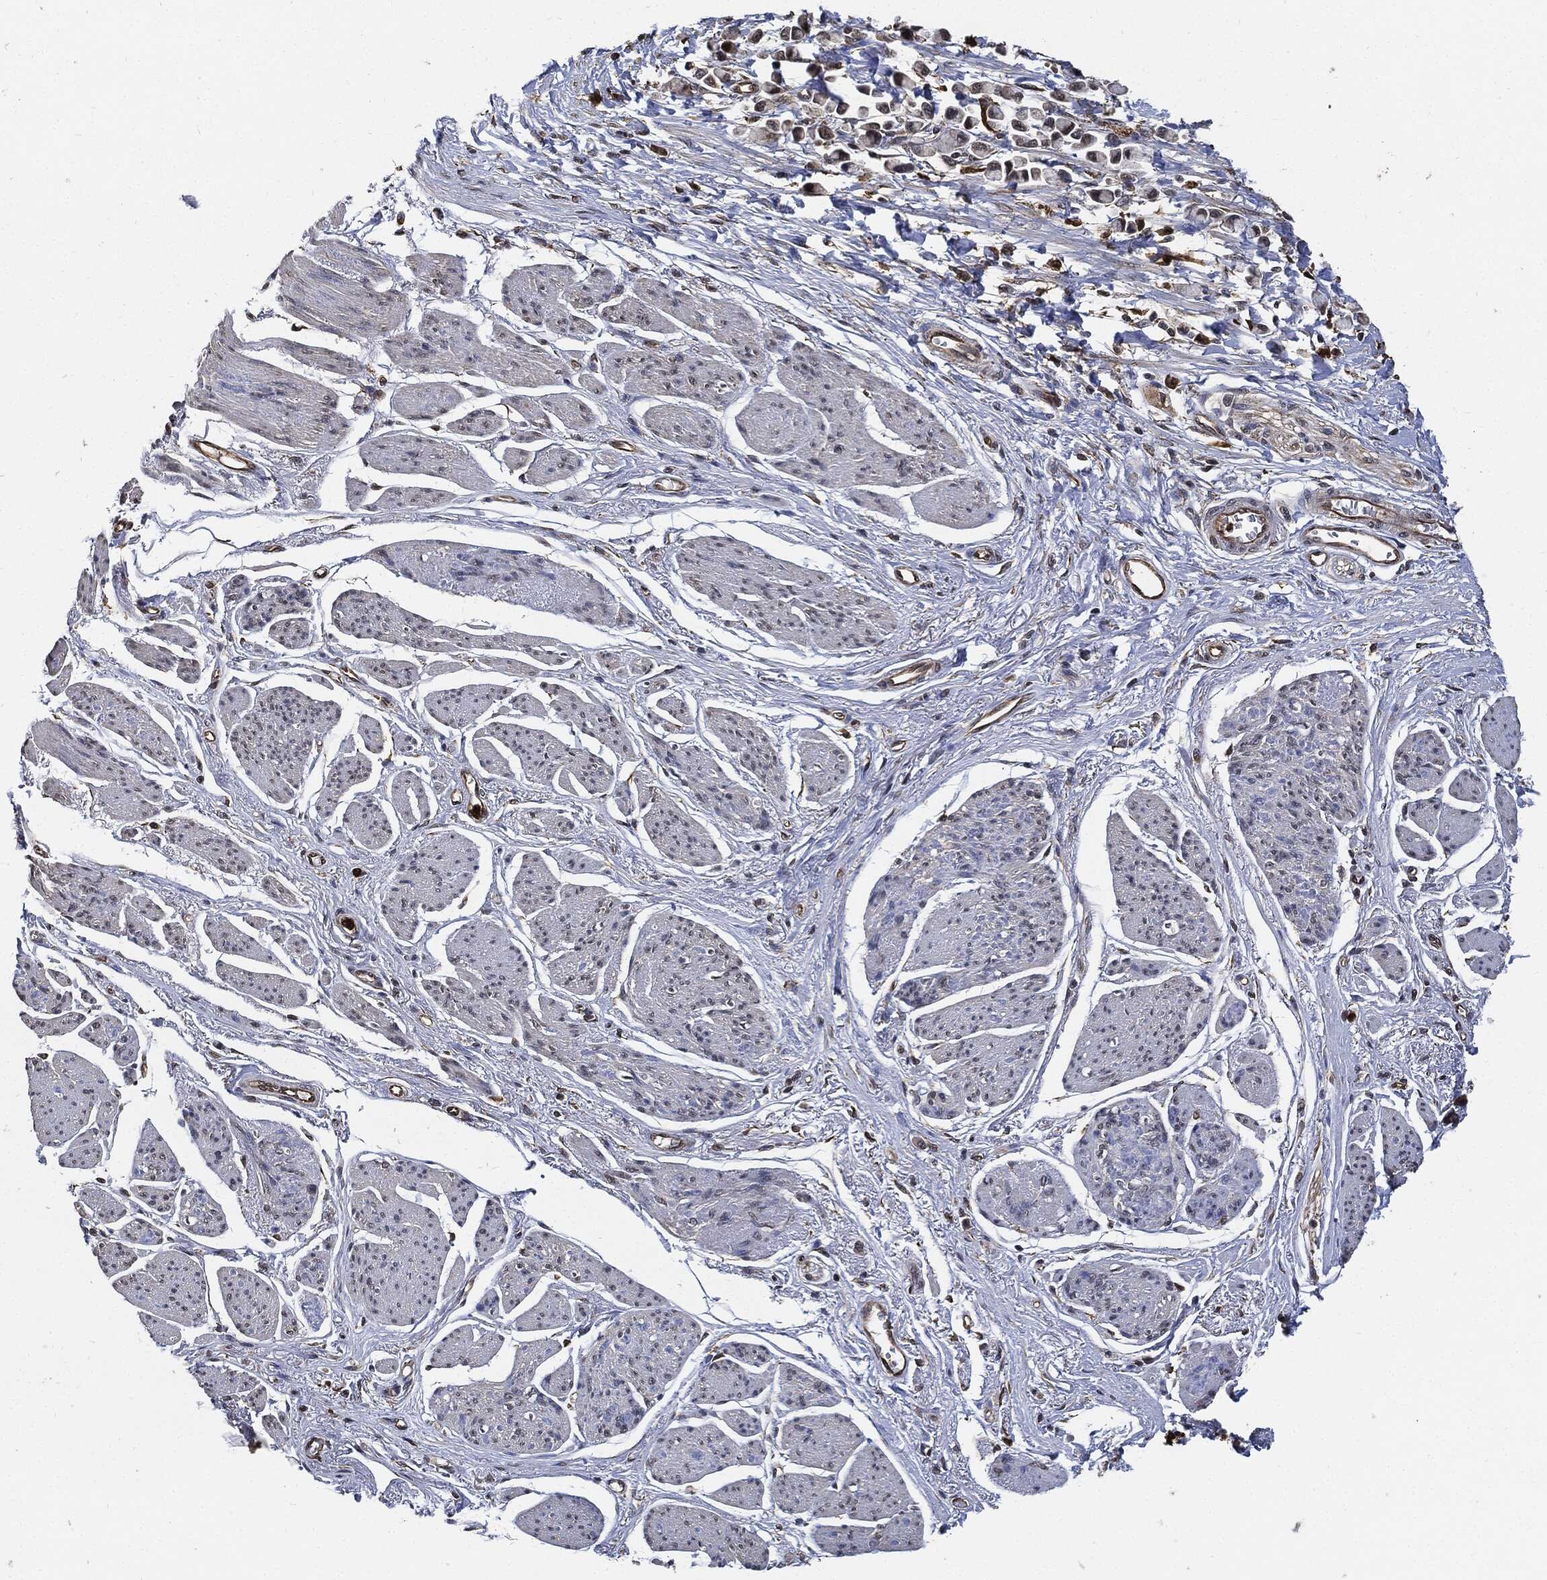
{"staining": {"intensity": "negative", "quantity": "none", "location": "none"}, "tissue": "stomach cancer", "cell_type": "Tumor cells", "image_type": "cancer", "snomed": [{"axis": "morphology", "description": "Adenocarcinoma, NOS"}, {"axis": "topography", "description": "Stomach"}], "caption": "High power microscopy image of an immunohistochemistry image of adenocarcinoma (stomach), revealing no significant staining in tumor cells.", "gene": "S100A9", "patient": {"sex": "female", "age": 81}}